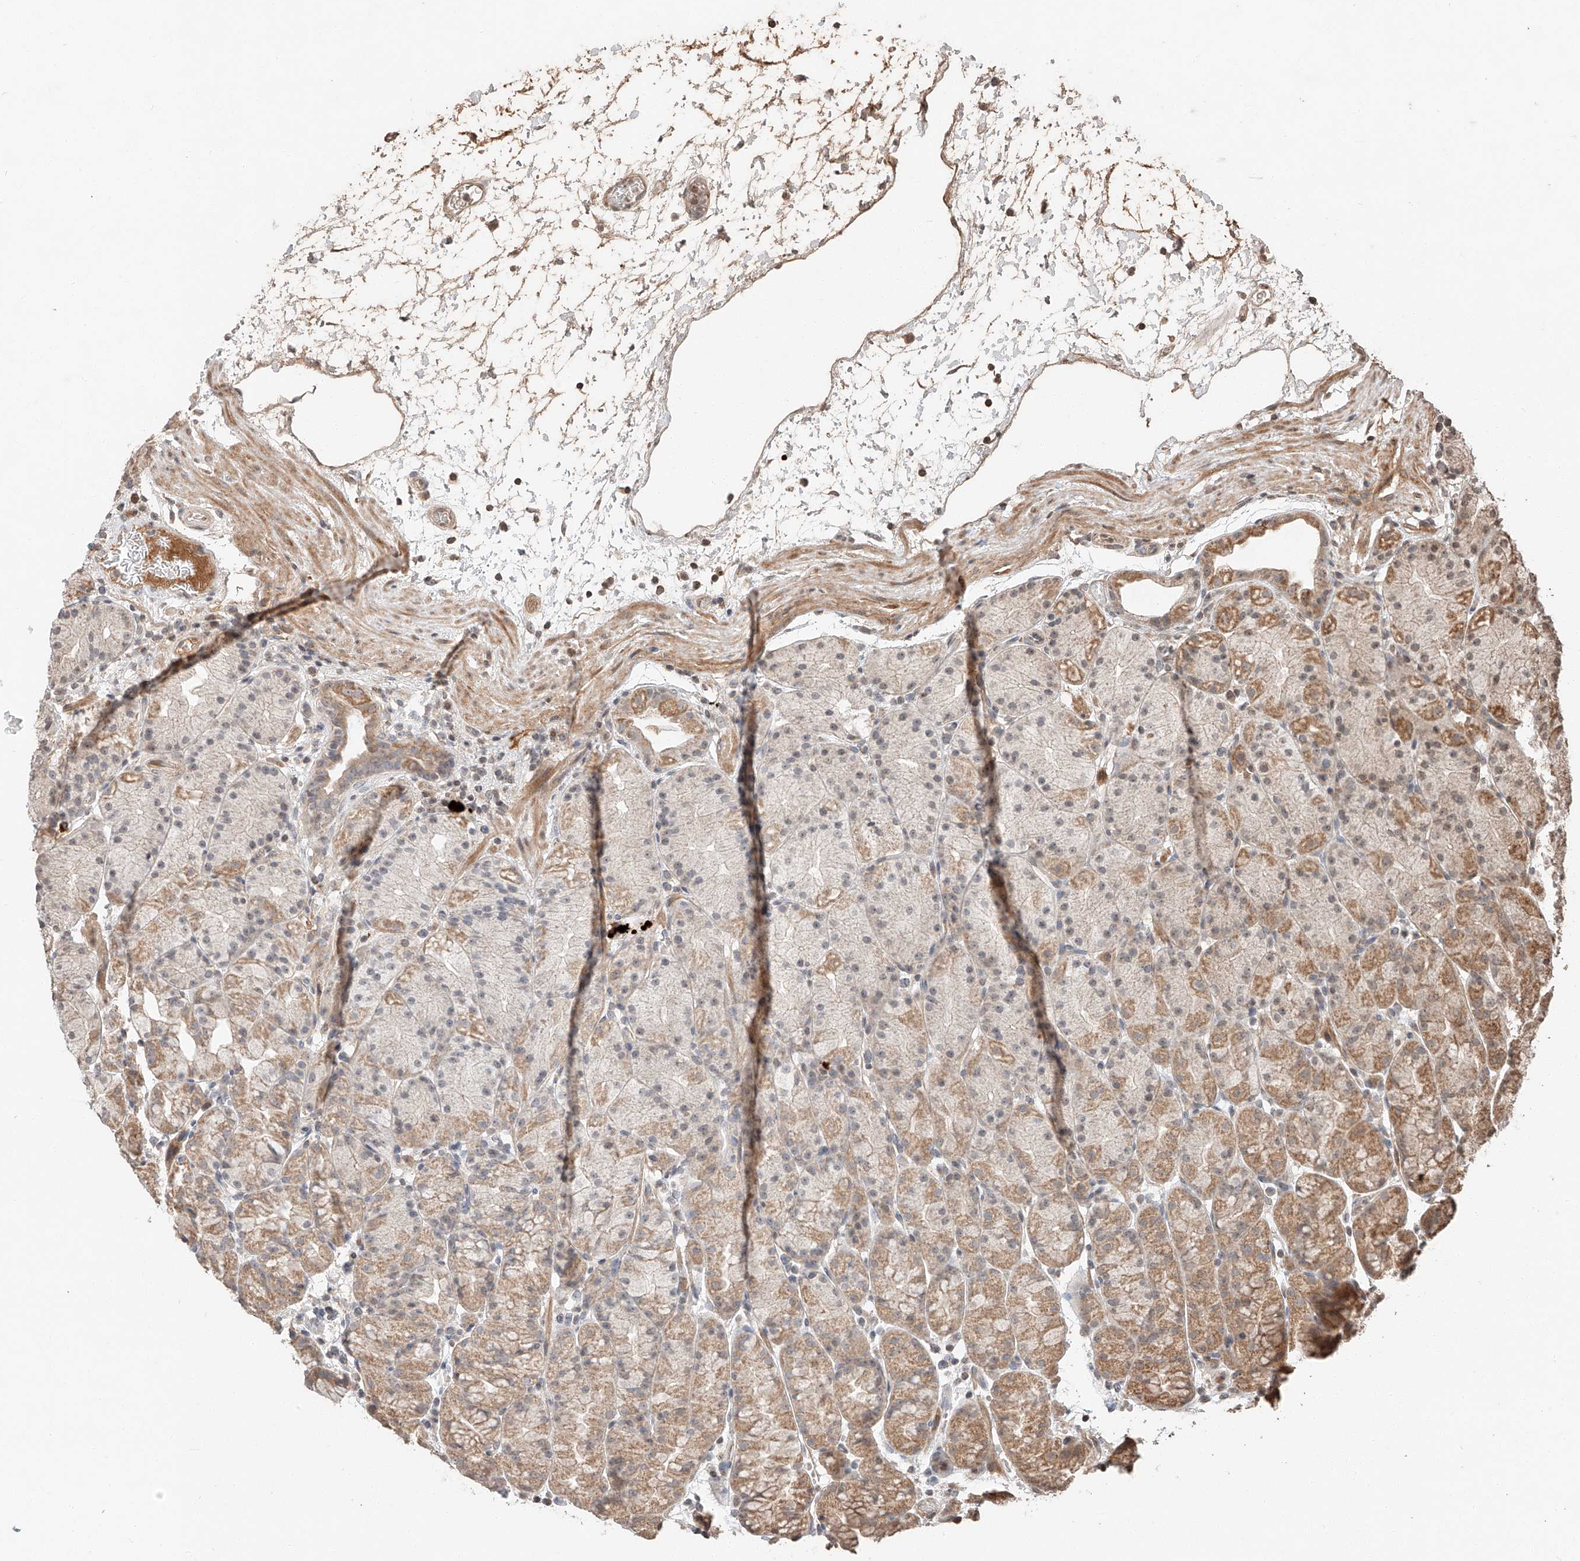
{"staining": {"intensity": "moderate", "quantity": "25%-75%", "location": "cytoplasmic/membranous"}, "tissue": "stomach", "cell_type": "Glandular cells", "image_type": "normal", "snomed": [{"axis": "morphology", "description": "Normal tissue, NOS"}, {"axis": "topography", "description": "Stomach, upper"}], "caption": "Stomach stained with immunohistochemistry shows moderate cytoplasmic/membranous positivity in approximately 25%-75% of glandular cells.", "gene": "ARHGAP33", "patient": {"sex": "male", "age": 48}}